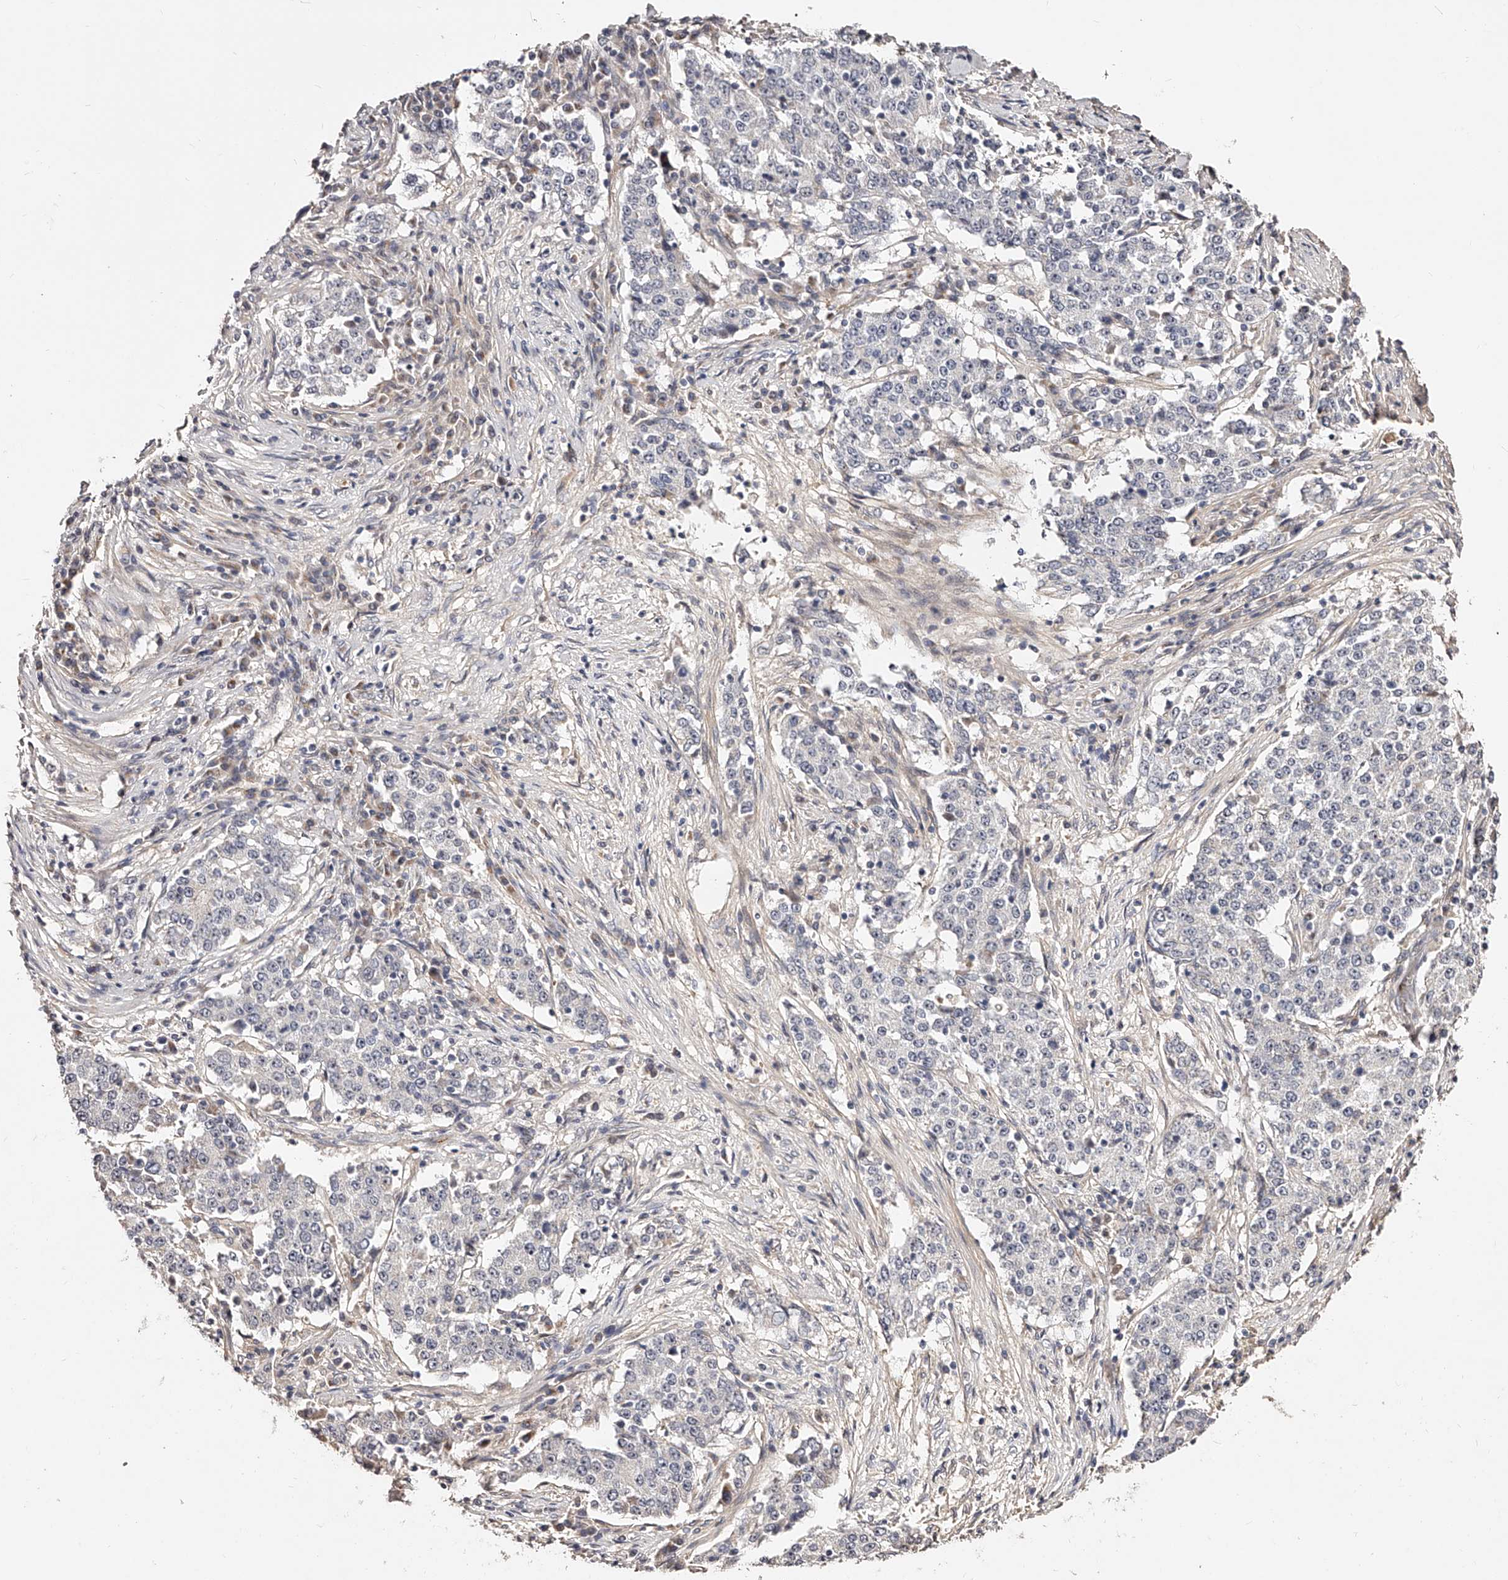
{"staining": {"intensity": "negative", "quantity": "none", "location": "none"}, "tissue": "stomach cancer", "cell_type": "Tumor cells", "image_type": "cancer", "snomed": [{"axis": "morphology", "description": "Adenocarcinoma, NOS"}, {"axis": "topography", "description": "Stomach"}], "caption": "Tumor cells are negative for brown protein staining in stomach cancer.", "gene": "ZNF502", "patient": {"sex": "male", "age": 59}}